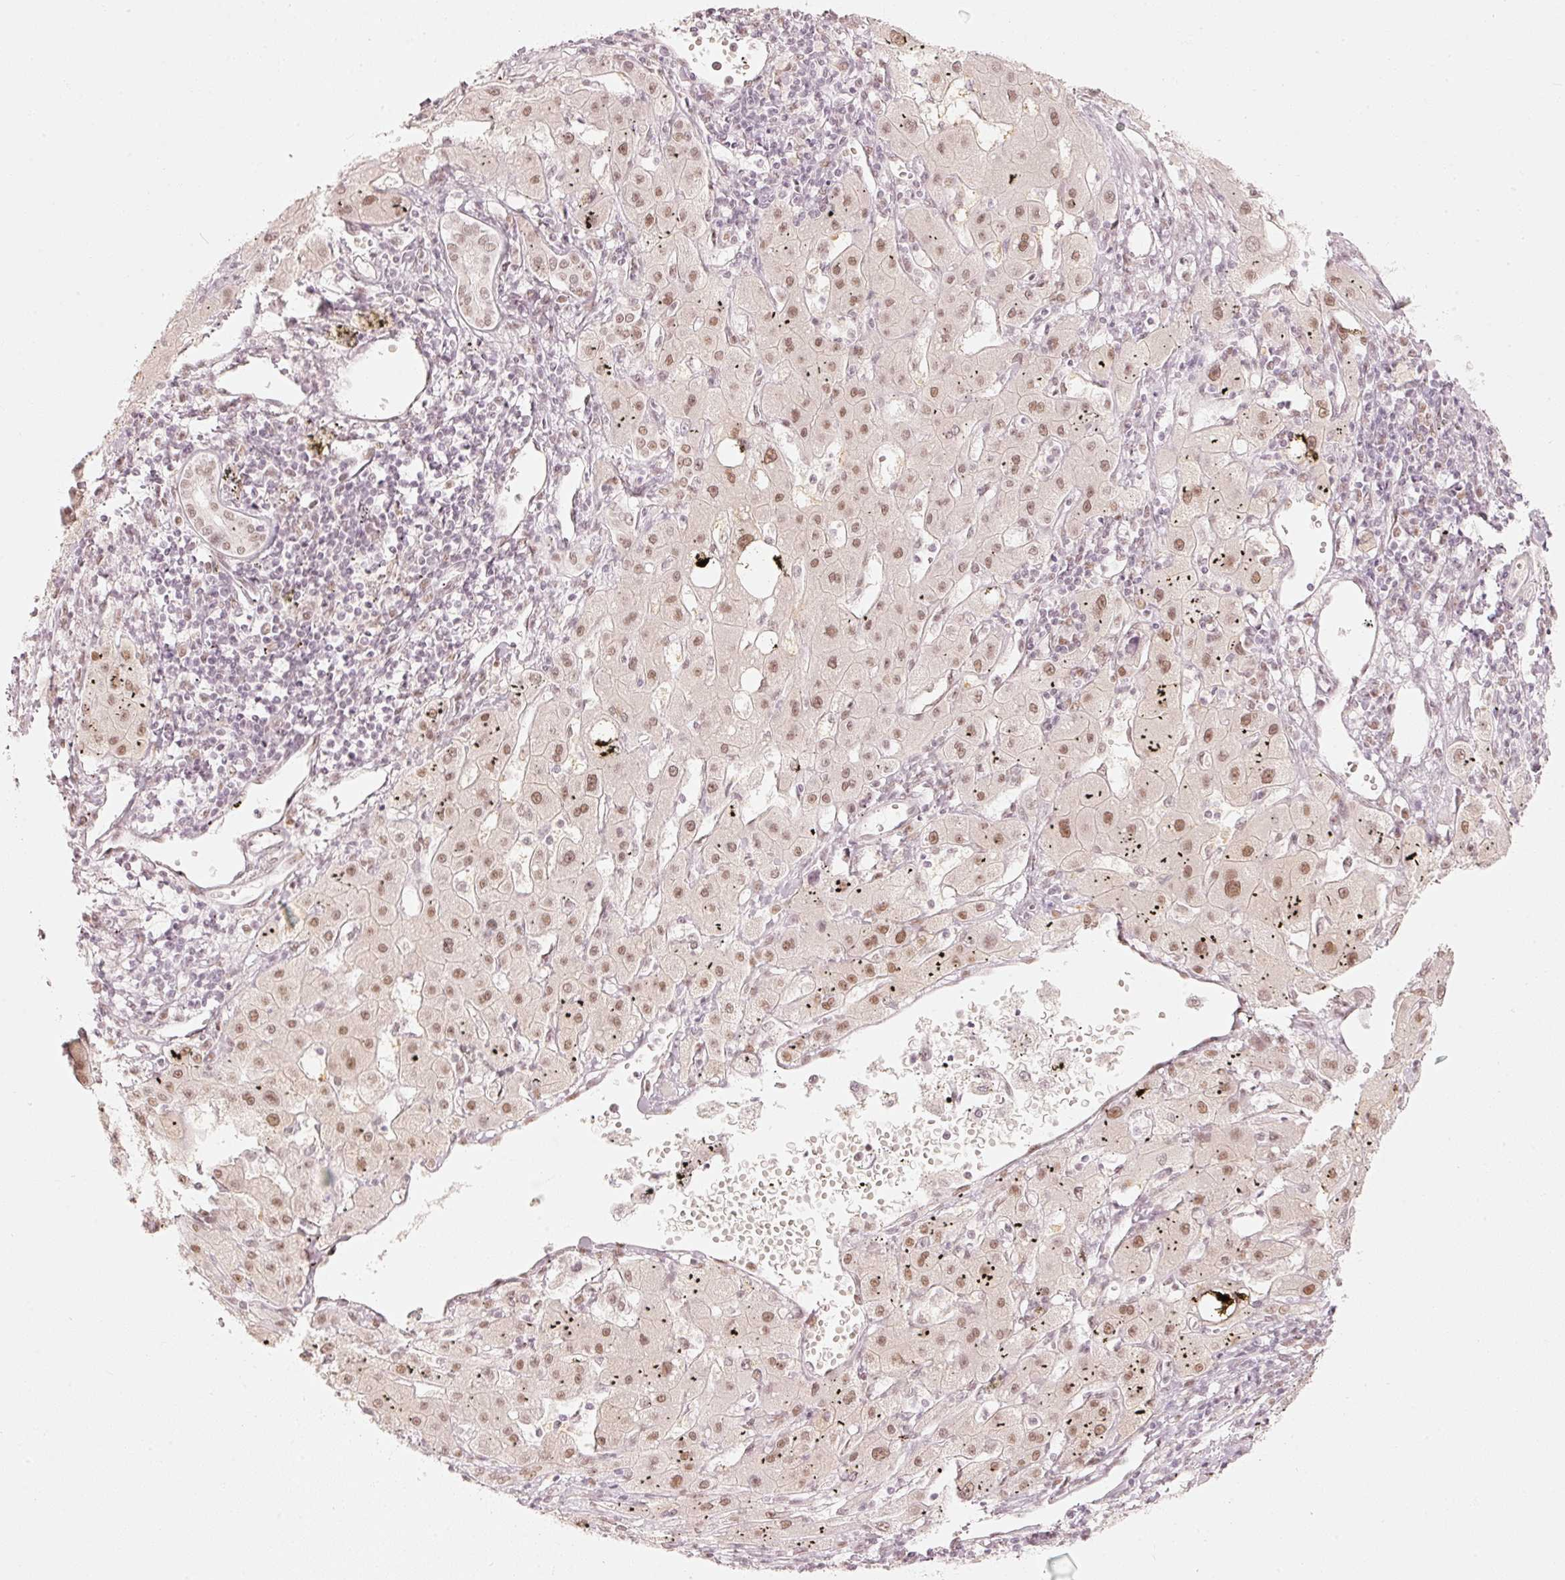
{"staining": {"intensity": "weak", "quantity": ">75%", "location": "nuclear"}, "tissue": "liver cancer", "cell_type": "Tumor cells", "image_type": "cancer", "snomed": [{"axis": "morphology", "description": "Carcinoma, Hepatocellular, NOS"}, {"axis": "topography", "description": "Liver"}], "caption": "DAB immunohistochemical staining of human liver cancer reveals weak nuclear protein positivity in approximately >75% of tumor cells.", "gene": "PPP1R10", "patient": {"sex": "male", "age": 72}}